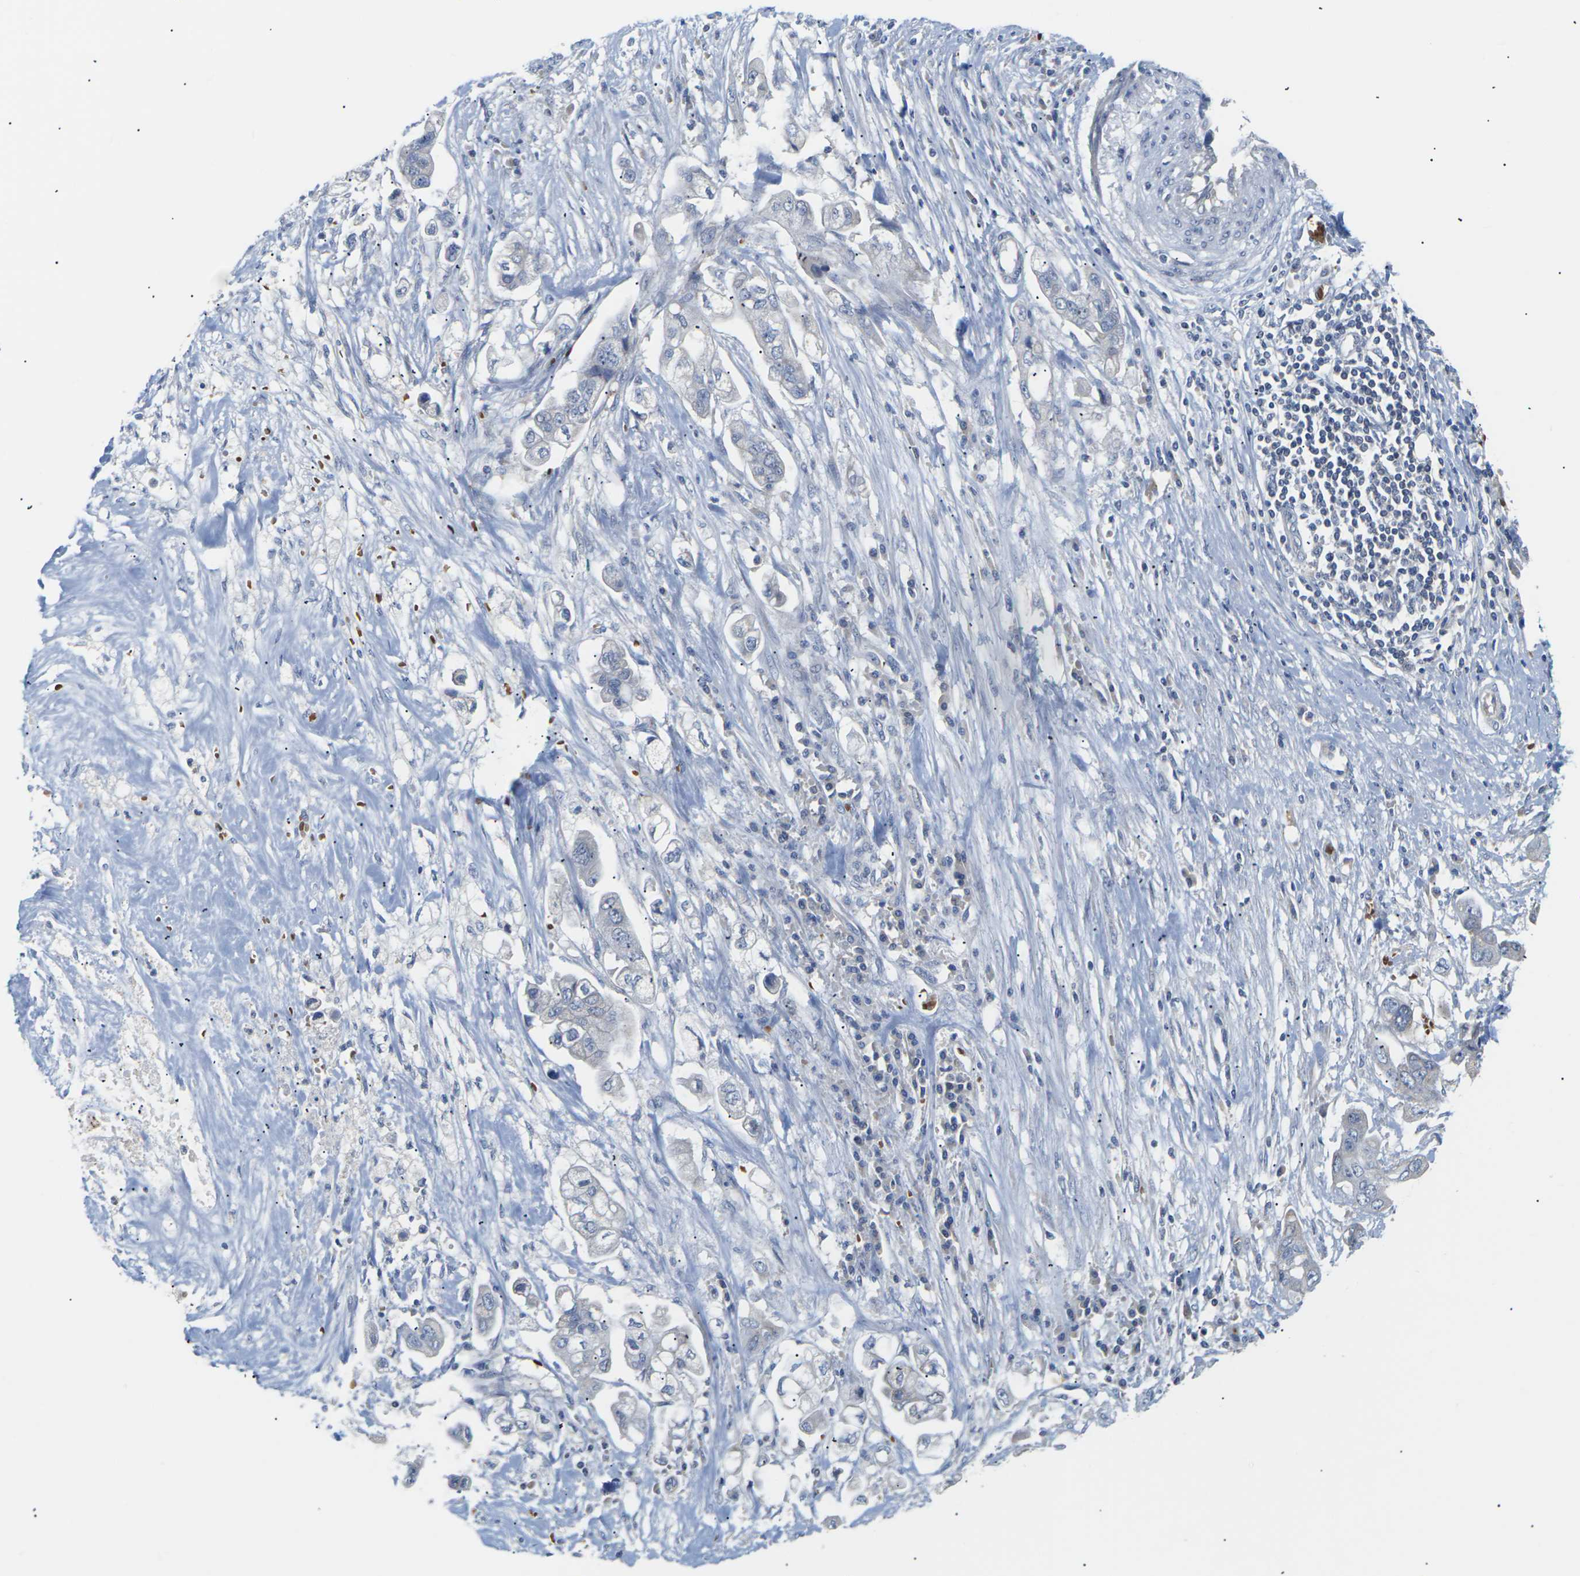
{"staining": {"intensity": "negative", "quantity": "none", "location": "none"}, "tissue": "stomach cancer", "cell_type": "Tumor cells", "image_type": "cancer", "snomed": [{"axis": "morphology", "description": "Adenocarcinoma, NOS"}, {"axis": "topography", "description": "Stomach"}], "caption": "A histopathology image of human adenocarcinoma (stomach) is negative for staining in tumor cells.", "gene": "TMCO4", "patient": {"sex": "male", "age": 62}}